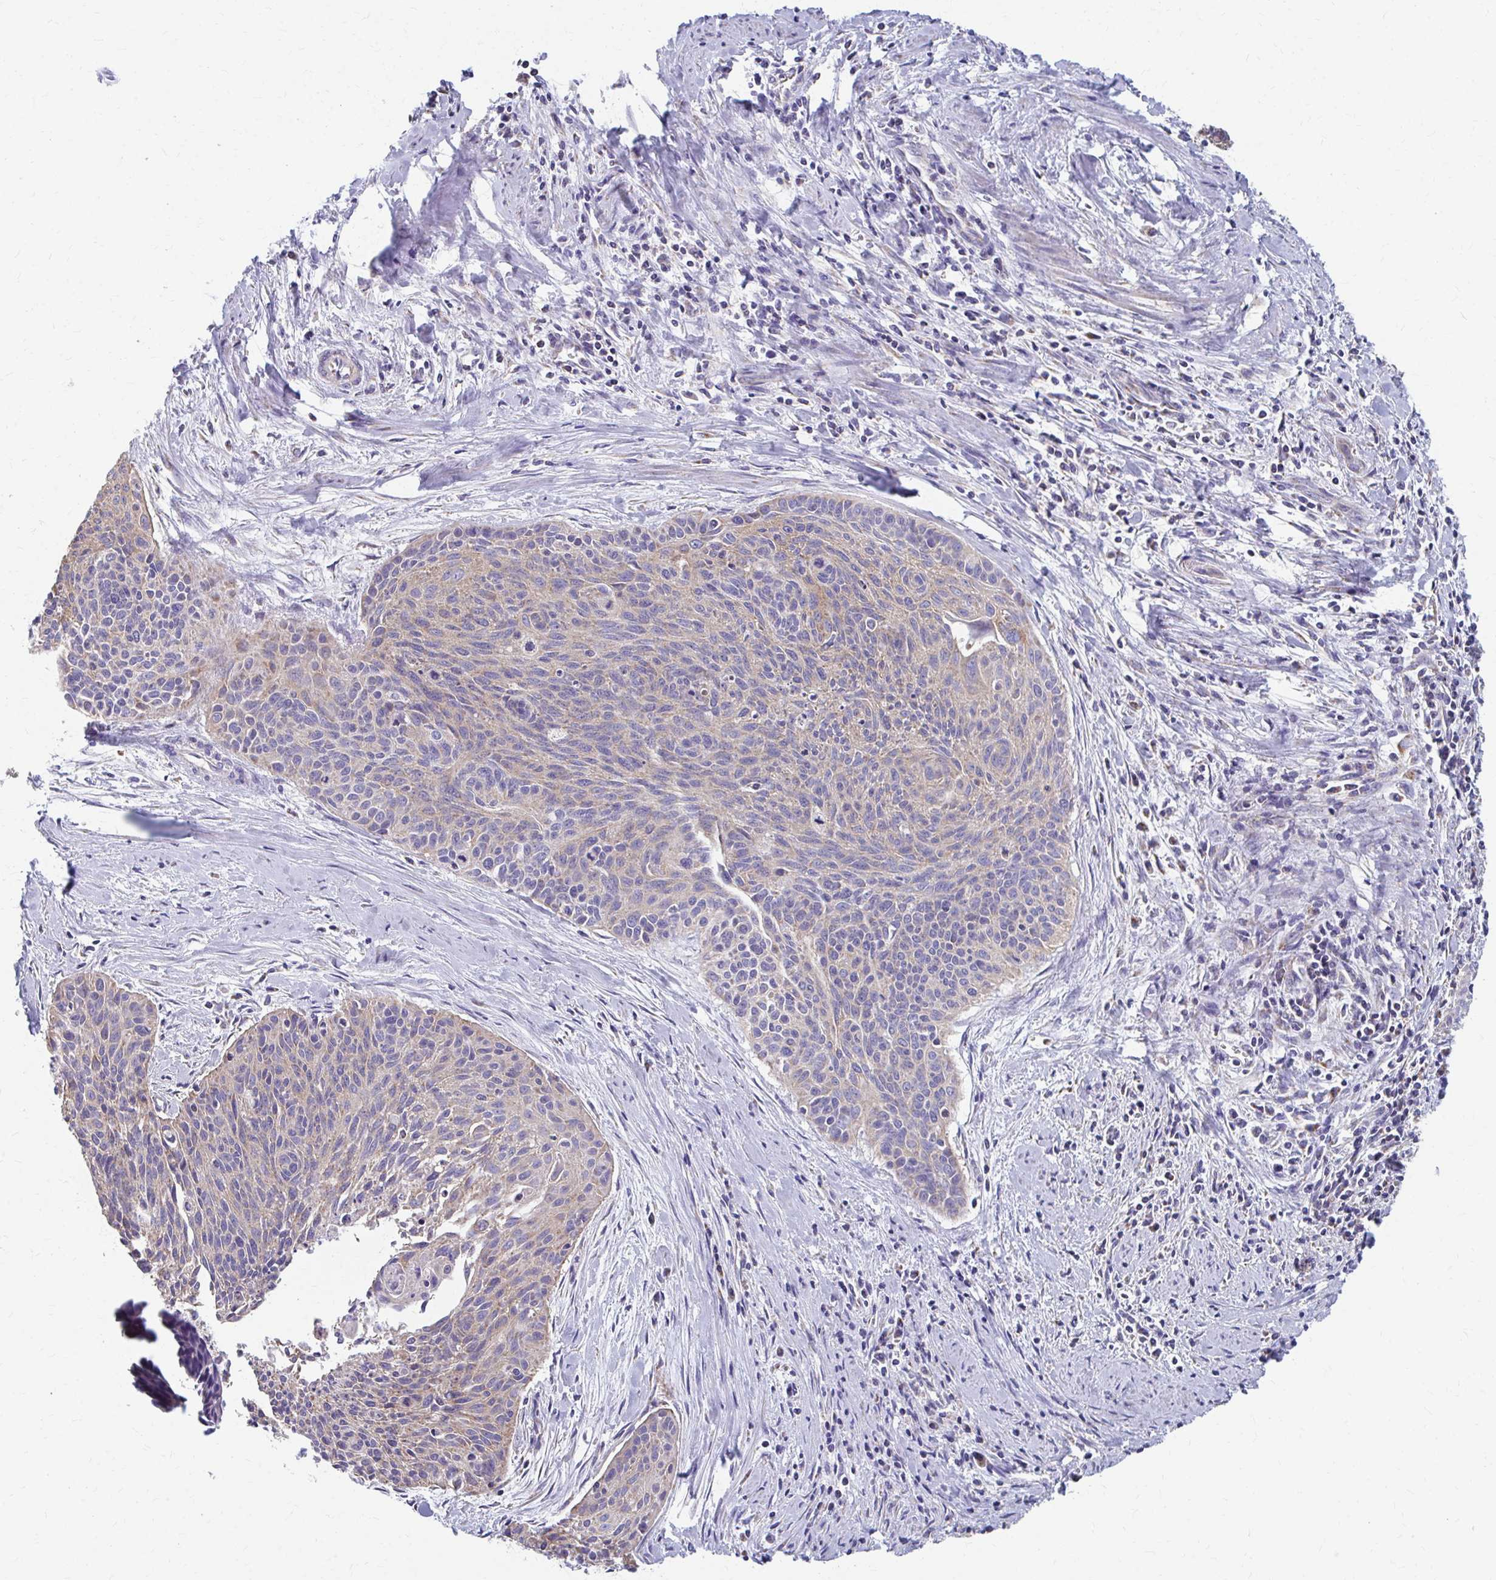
{"staining": {"intensity": "moderate", "quantity": "25%-75%", "location": "cytoplasmic/membranous"}, "tissue": "cervical cancer", "cell_type": "Tumor cells", "image_type": "cancer", "snomed": [{"axis": "morphology", "description": "Squamous cell carcinoma, NOS"}, {"axis": "topography", "description": "Cervix"}], "caption": "Cervical cancer (squamous cell carcinoma) stained with immunohistochemistry shows moderate cytoplasmic/membranous positivity in approximately 25%-75% of tumor cells.", "gene": "RCC1L", "patient": {"sex": "female", "age": 55}}